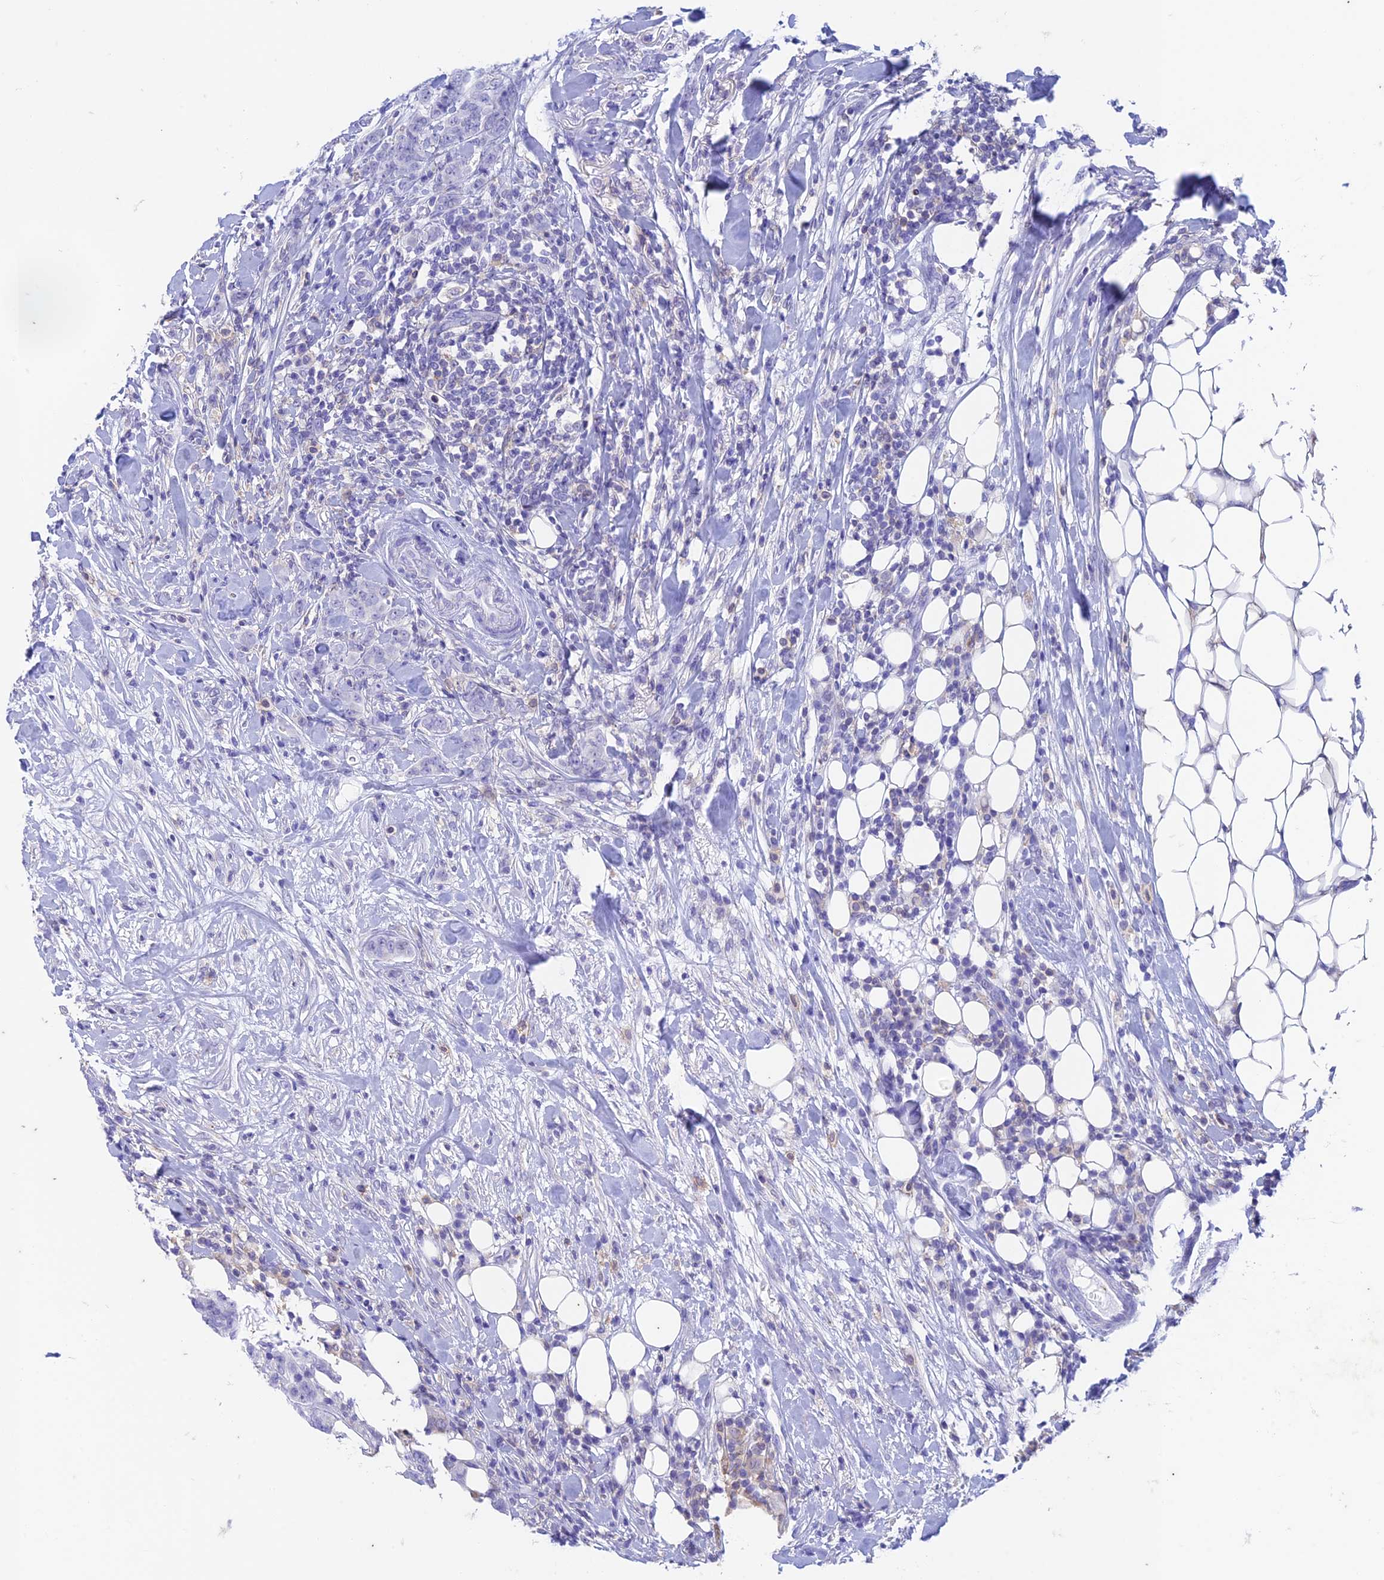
{"staining": {"intensity": "negative", "quantity": "none", "location": "none"}, "tissue": "breast cancer", "cell_type": "Tumor cells", "image_type": "cancer", "snomed": [{"axis": "morphology", "description": "Duct carcinoma"}, {"axis": "topography", "description": "Breast"}], "caption": "High power microscopy histopathology image of an immunohistochemistry (IHC) image of breast invasive ductal carcinoma, revealing no significant staining in tumor cells.", "gene": "FGF7", "patient": {"sex": "female", "age": 40}}